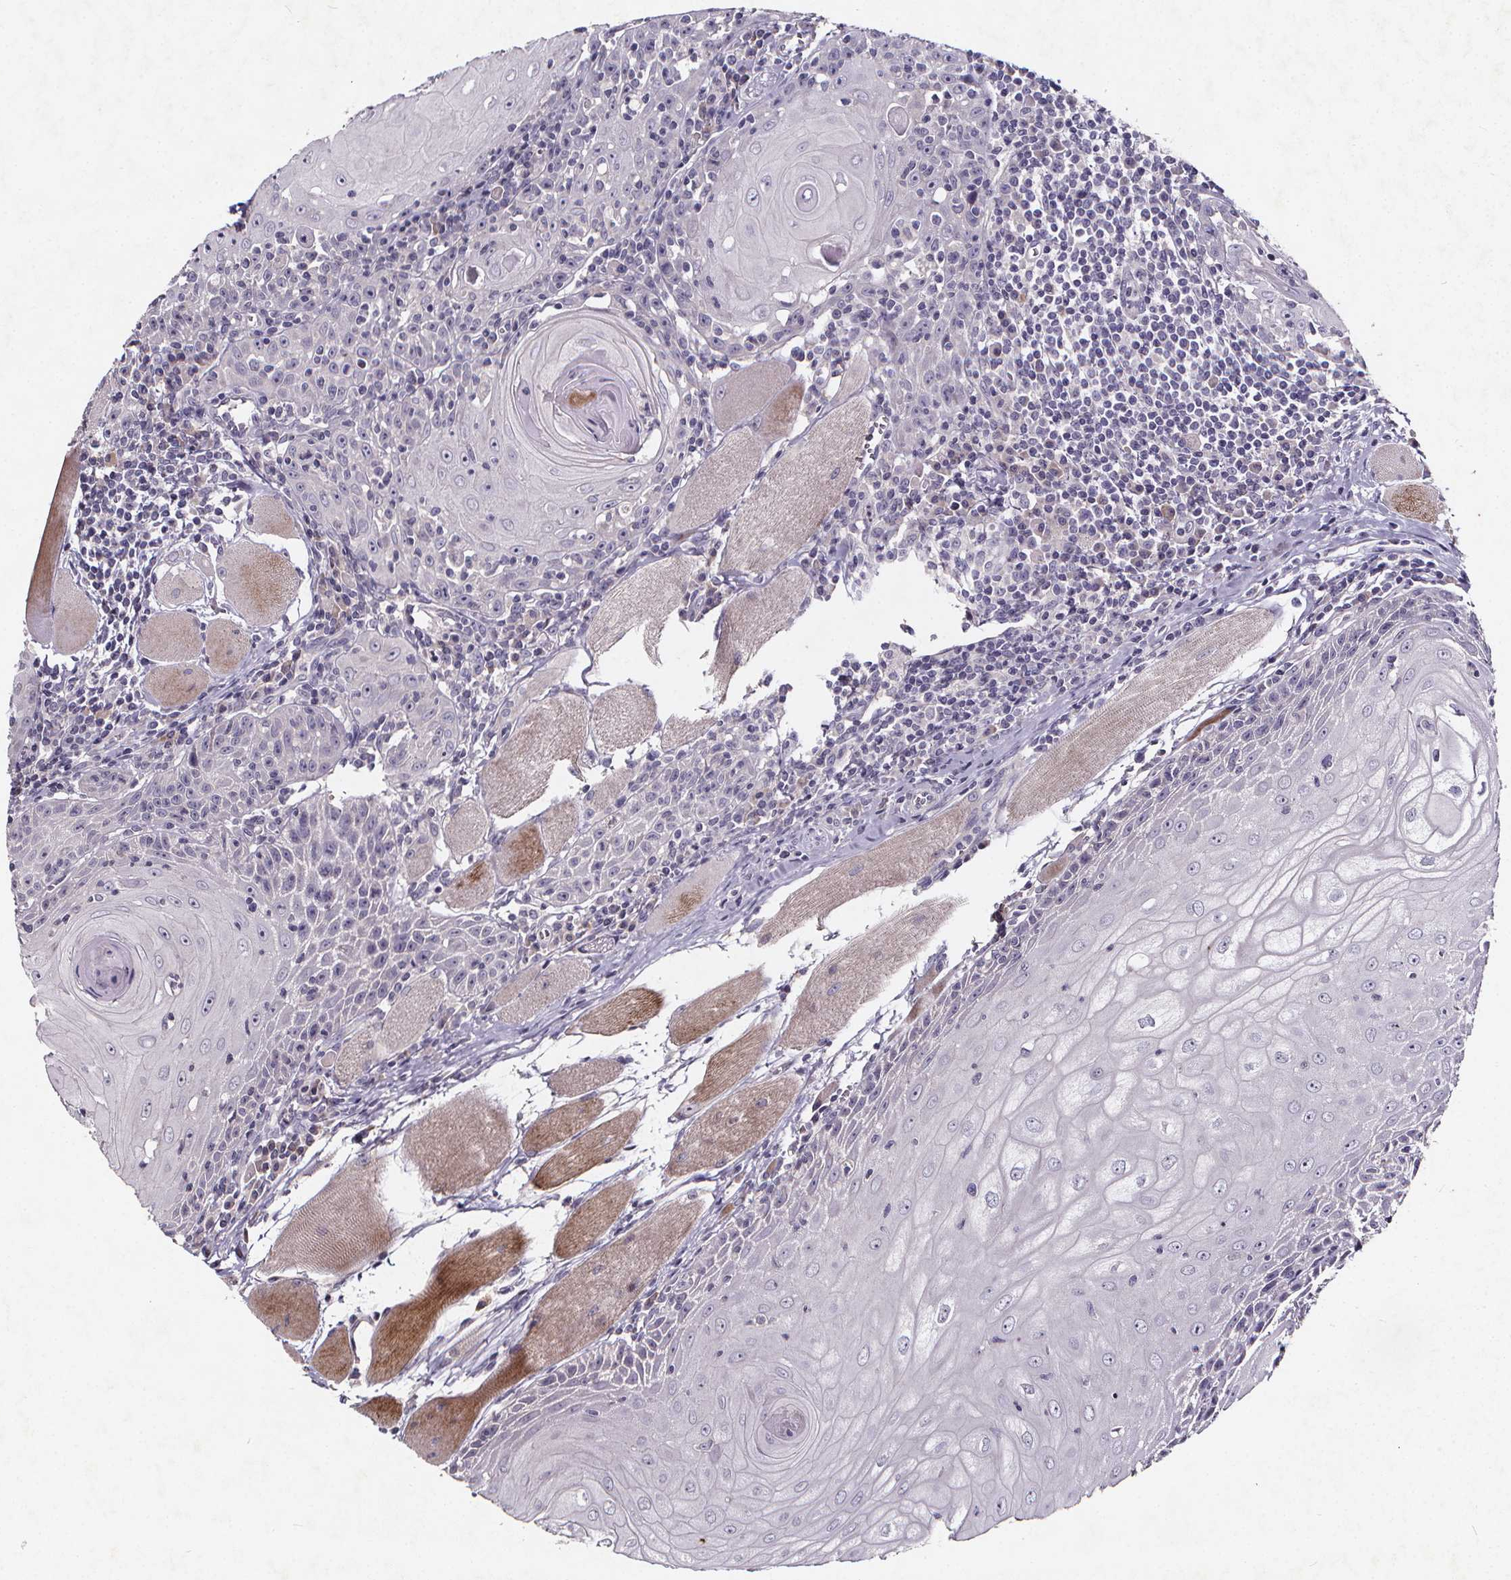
{"staining": {"intensity": "negative", "quantity": "none", "location": "none"}, "tissue": "head and neck cancer", "cell_type": "Tumor cells", "image_type": "cancer", "snomed": [{"axis": "morphology", "description": "Normal tissue, NOS"}, {"axis": "morphology", "description": "Squamous cell carcinoma, NOS"}, {"axis": "topography", "description": "Oral tissue"}, {"axis": "topography", "description": "Head-Neck"}], "caption": "Tumor cells are negative for brown protein staining in head and neck squamous cell carcinoma.", "gene": "TSPAN14", "patient": {"sex": "male", "age": 52}}